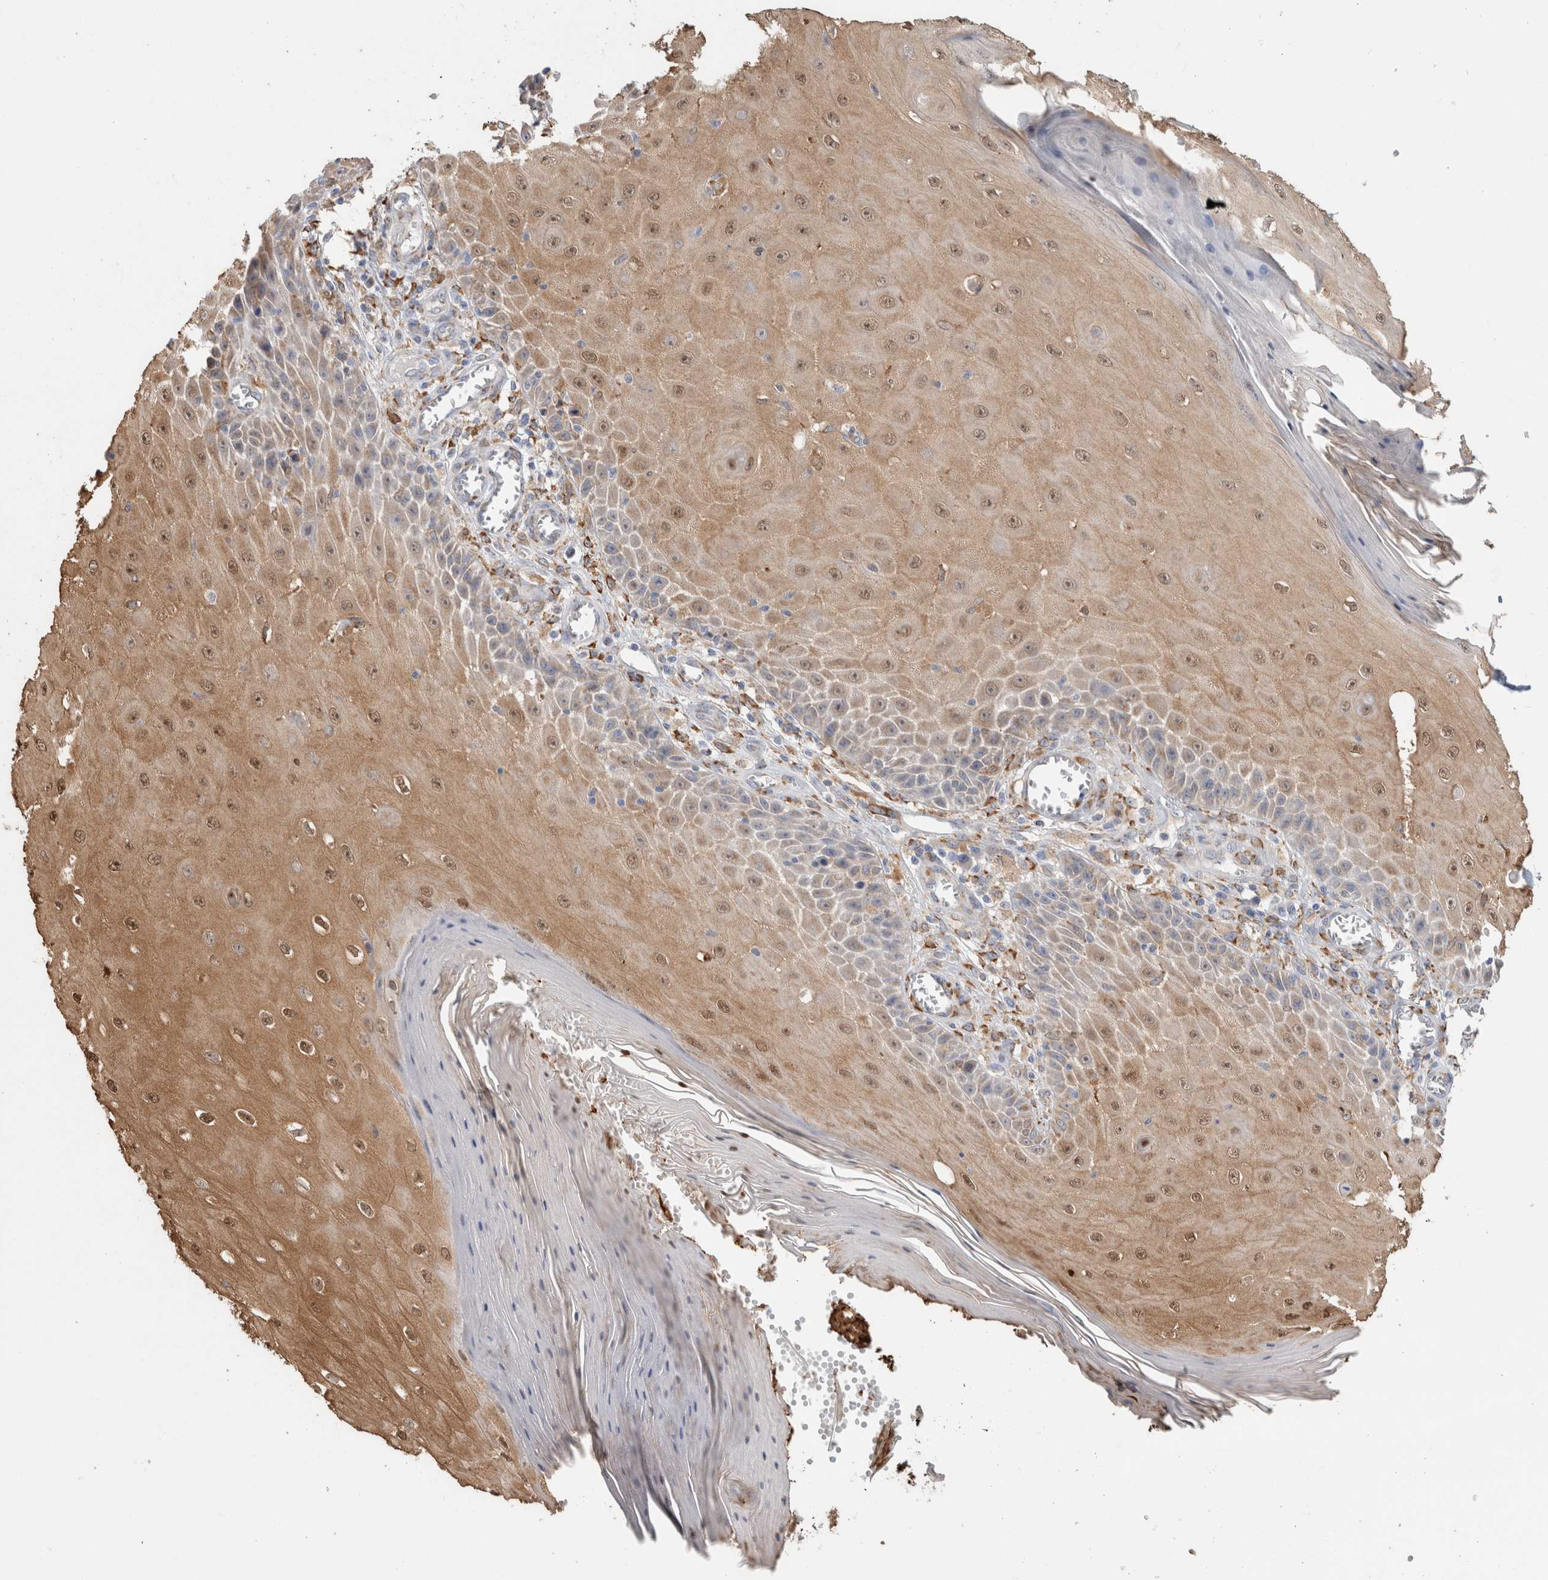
{"staining": {"intensity": "moderate", "quantity": ">75%", "location": "cytoplasmic/membranous,nuclear"}, "tissue": "skin cancer", "cell_type": "Tumor cells", "image_type": "cancer", "snomed": [{"axis": "morphology", "description": "Squamous cell carcinoma, NOS"}, {"axis": "topography", "description": "Skin"}], "caption": "IHC (DAB (3,3'-diaminobenzidine)) staining of skin squamous cell carcinoma exhibits moderate cytoplasmic/membranous and nuclear protein expression in about >75% of tumor cells. (IHC, brightfield microscopy, high magnification).", "gene": "P4HA1", "patient": {"sex": "female", "age": 73}}